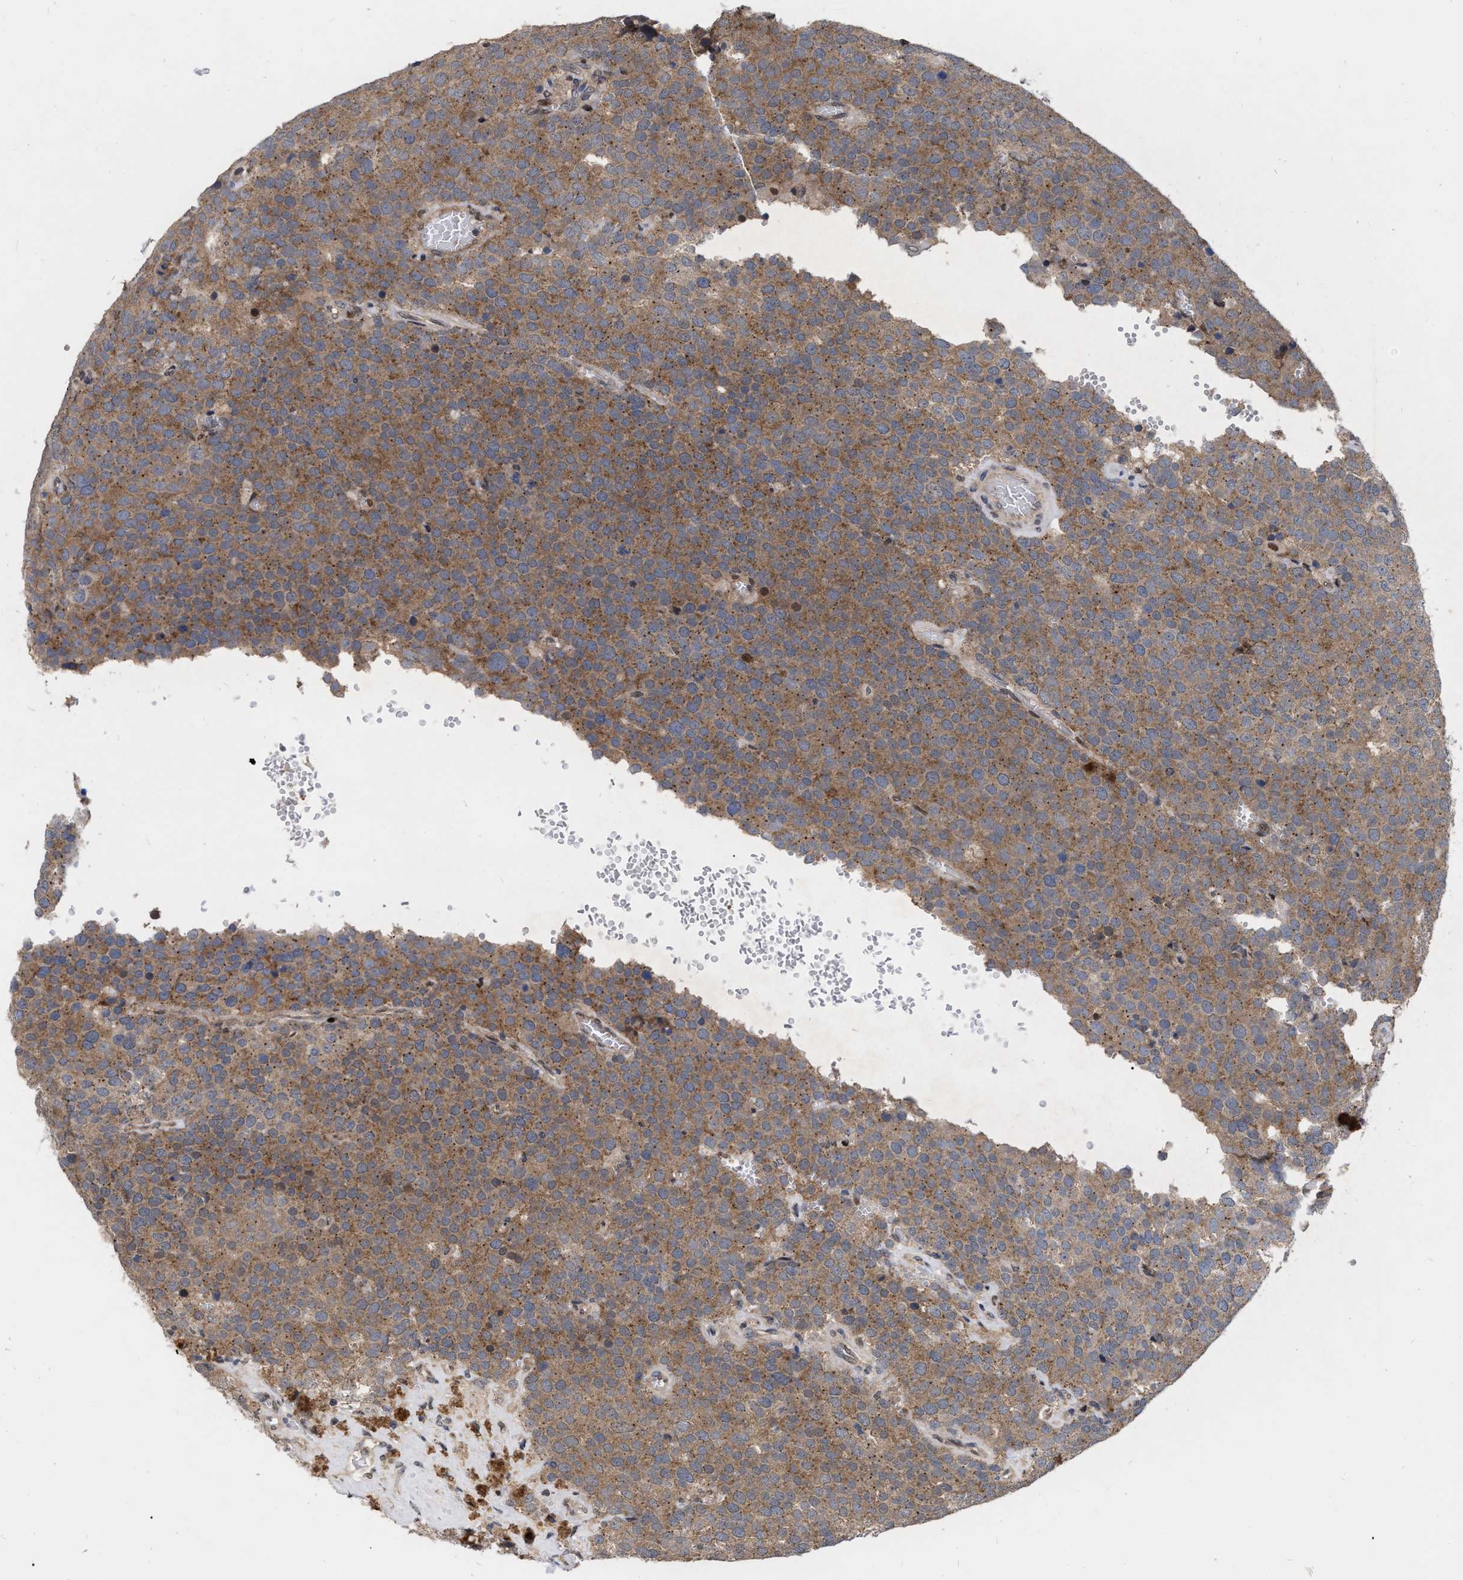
{"staining": {"intensity": "weak", "quantity": ">75%", "location": "cytoplasmic/membranous"}, "tissue": "testis cancer", "cell_type": "Tumor cells", "image_type": "cancer", "snomed": [{"axis": "morphology", "description": "Normal tissue, NOS"}, {"axis": "morphology", "description": "Seminoma, NOS"}, {"axis": "topography", "description": "Testis"}], "caption": "This is an image of IHC staining of testis cancer (seminoma), which shows weak positivity in the cytoplasmic/membranous of tumor cells.", "gene": "MDM4", "patient": {"sex": "male", "age": 71}}